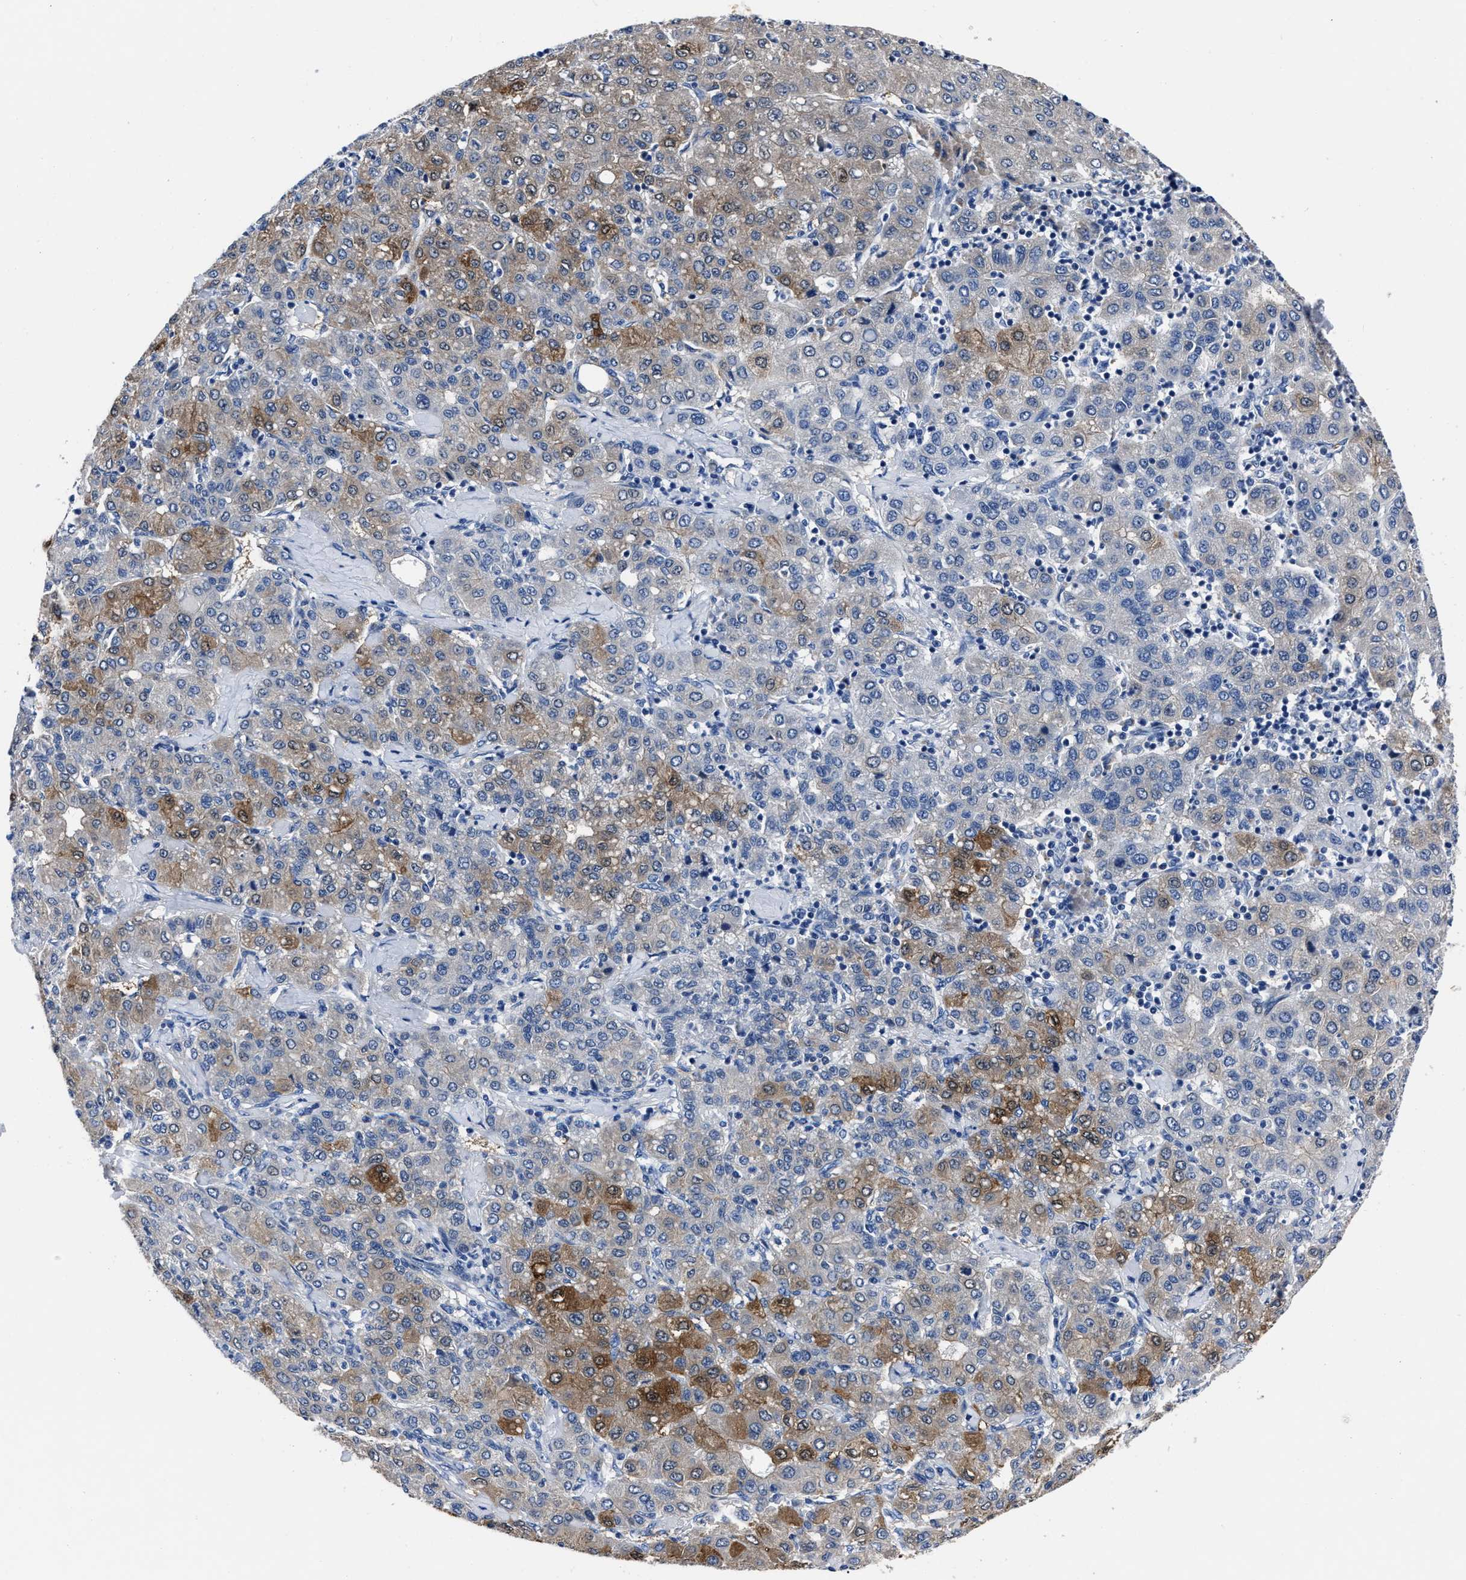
{"staining": {"intensity": "moderate", "quantity": "25%-75%", "location": "cytoplasmic/membranous"}, "tissue": "liver cancer", "cell_type": "Tumor cells", "image_type": "cancer", "snomed": [{"axis": "morphology", "description": "Carcinoma, Hepatocellular, NOS"}, {"axis": "topography", "description": "Liver"}], "caption": "Tumor cells display medium levels of moderate cytoplasmic/membranous staining in about 25%-75% of cells in human liver cancer (hepatocellular carcinoma).", "gene": "MOV10L1", "patient": {"sex": "male", "age": 65}}